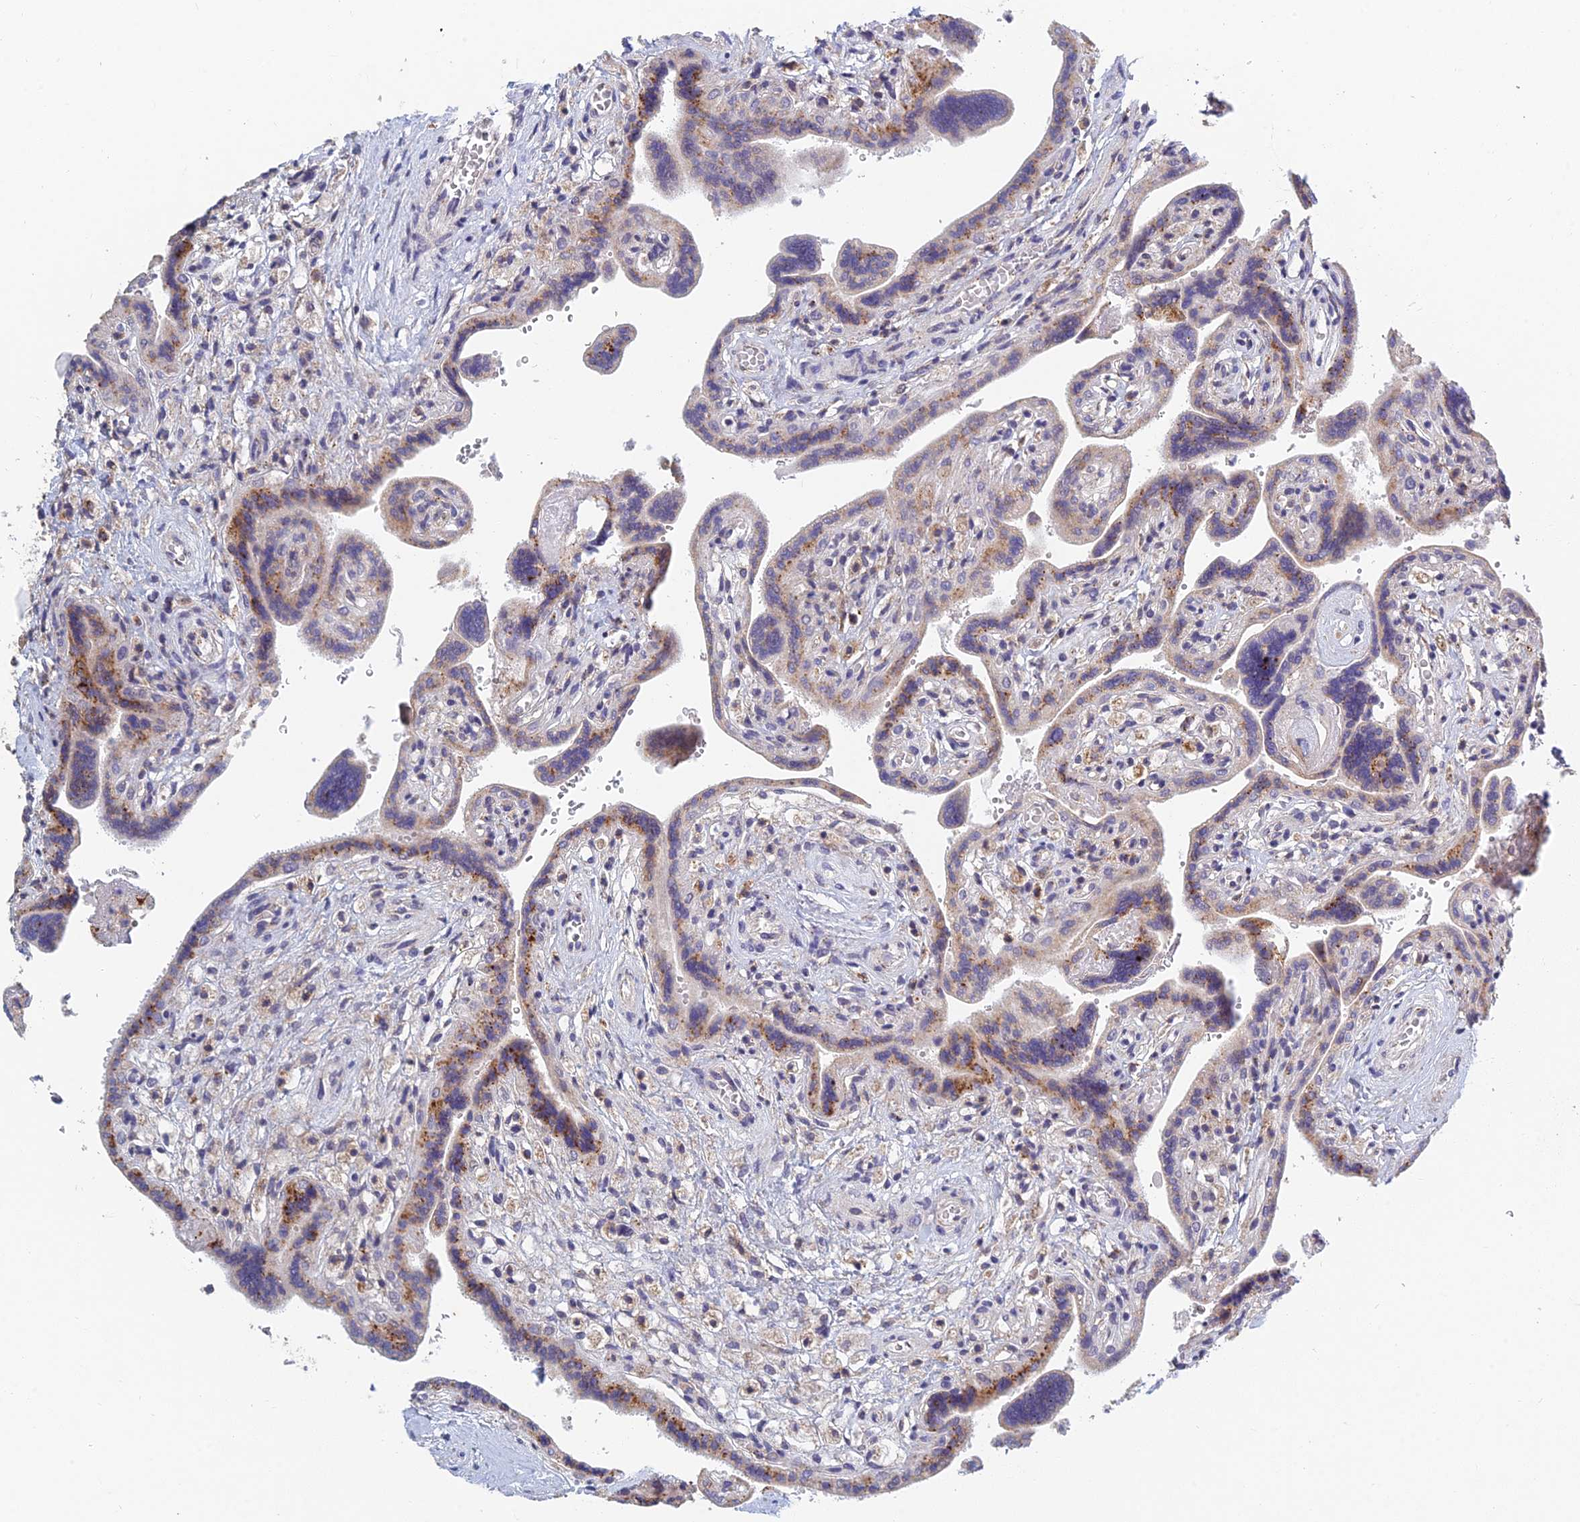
{"staining": {"intensity": "moderate", "quantity": "<25%", "location": "cytoplasmic/membranous"}, "tissue": "placenta", "cell_type": "Trophoblastic cells", "image_type": "normal", "snomed": [{"axis": "morphology", "description": "Normal tissue, NOS"}, {"axis": "topography", "description": "Placenta"}], "caption": "IHC of benign placenta displays low levels of moderate cytoplasmic/membranous positivity in about <25% of trophoblastic cells.", "gene": "FOXS1", "patient": {"sex": "female", "age": 37}}